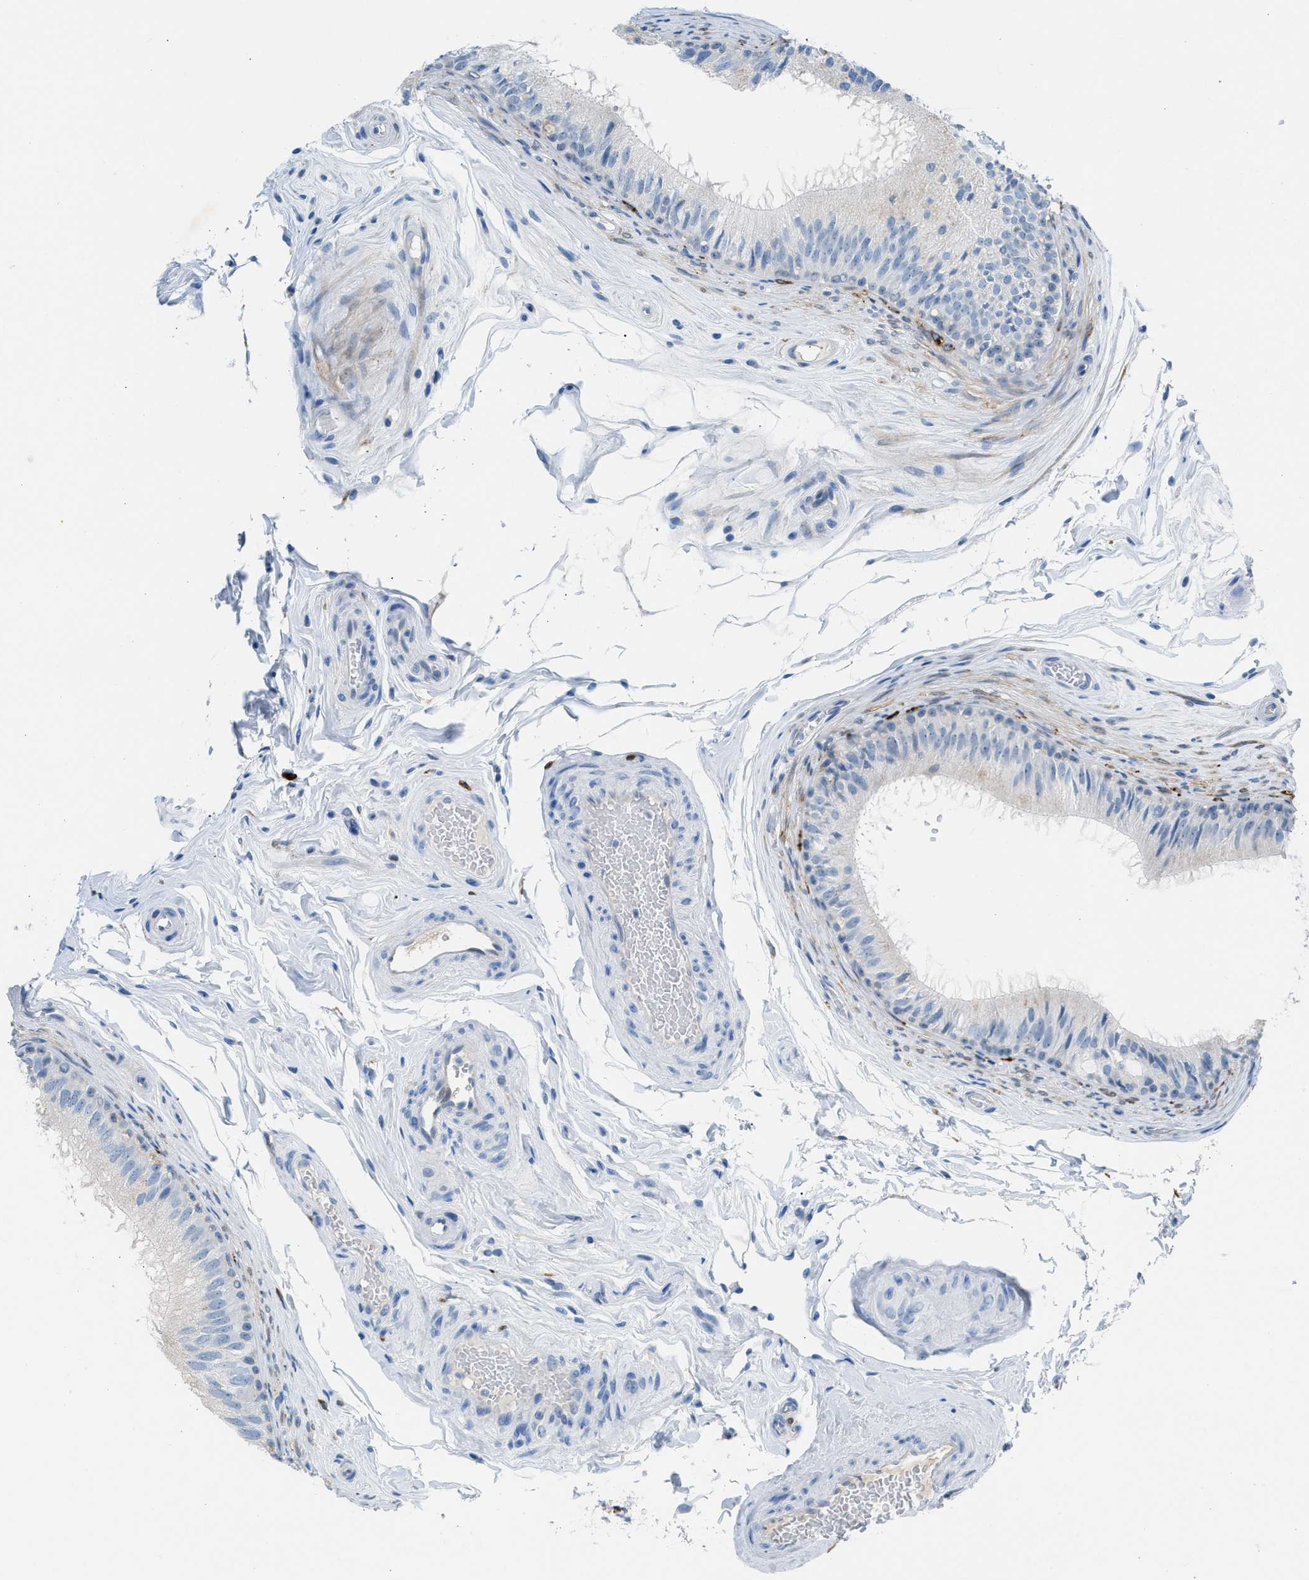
{"staining": {"intensity": "negative", "quantity": "none", "location": "none"}, "tissue": "epididymis", "cell_type": "Glandular cells", "image_type": "normal", "snomed": [{"axis": "morphology", "description": "Normal tissue, NOS"}, {"axis": "topography", "description": "Testis"}, {"axis": "topography", "description": "Epididymis"}], "caption": "The photomicrograph exhibits no staining of glandular cells in normal epididymis.", "gene": "CLEC10A", "patient": {"sex": "male", "age": 36}}